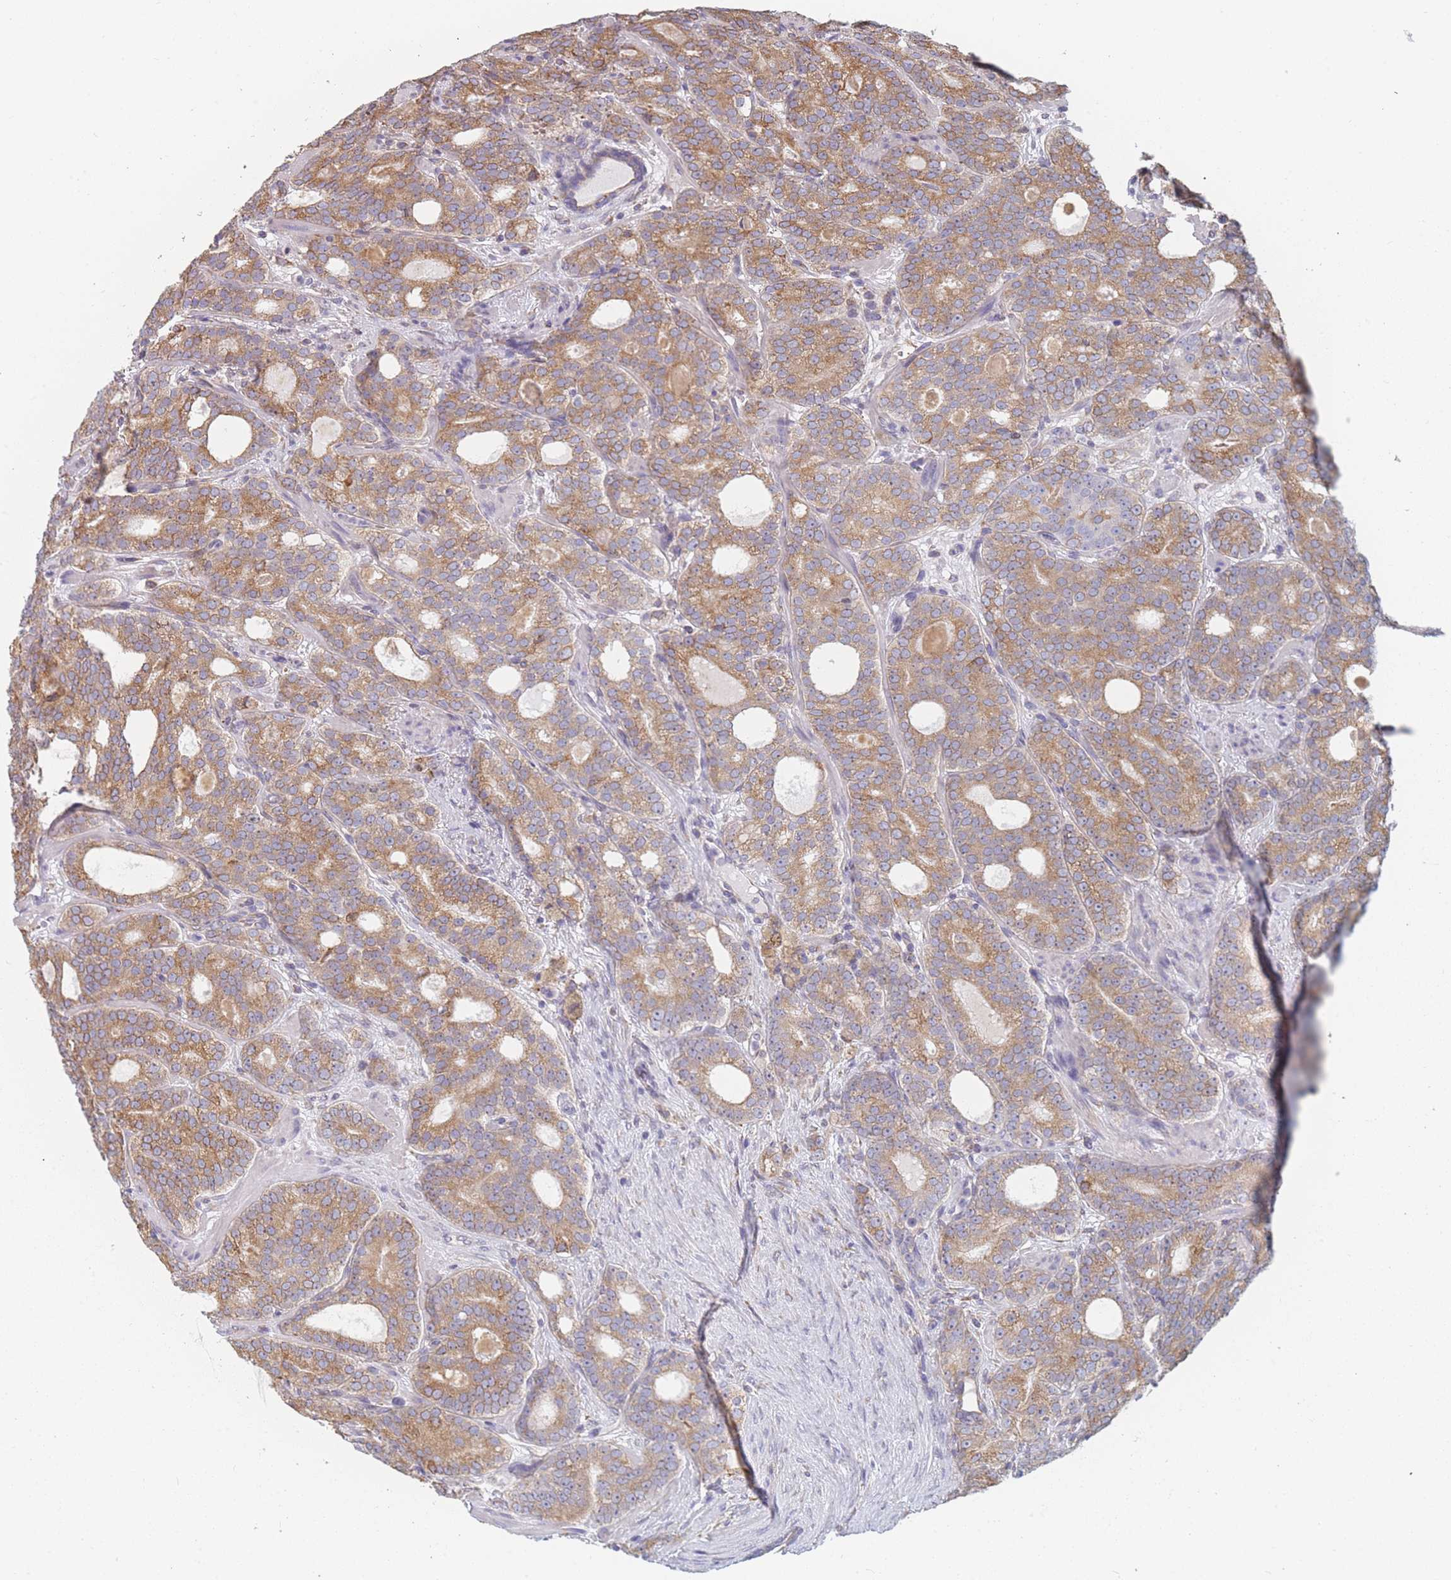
{"staining": {"intensity": "moderate", "quantity": ">75%", "location": "cytoplasmic/membranous"}, "tissue": "prostate cancer", "cell_type": "Tumor cells", "image_type": "cancer", "snomed": [{"axis": "morphology", "description": "Adenocarcinoma, High grade"}, {"axis": "topography", "description": "Prostate"}], "caption": "An IHC micrograph of tumor tissue is shown. Protein staining in brown highlights moderate cytoplasmic/membranous positivity in prostate high-grade adenocarcinoma within tumor cells.", "gene": "OR7C2", "patient": {"sex": "male", "age": 64}}